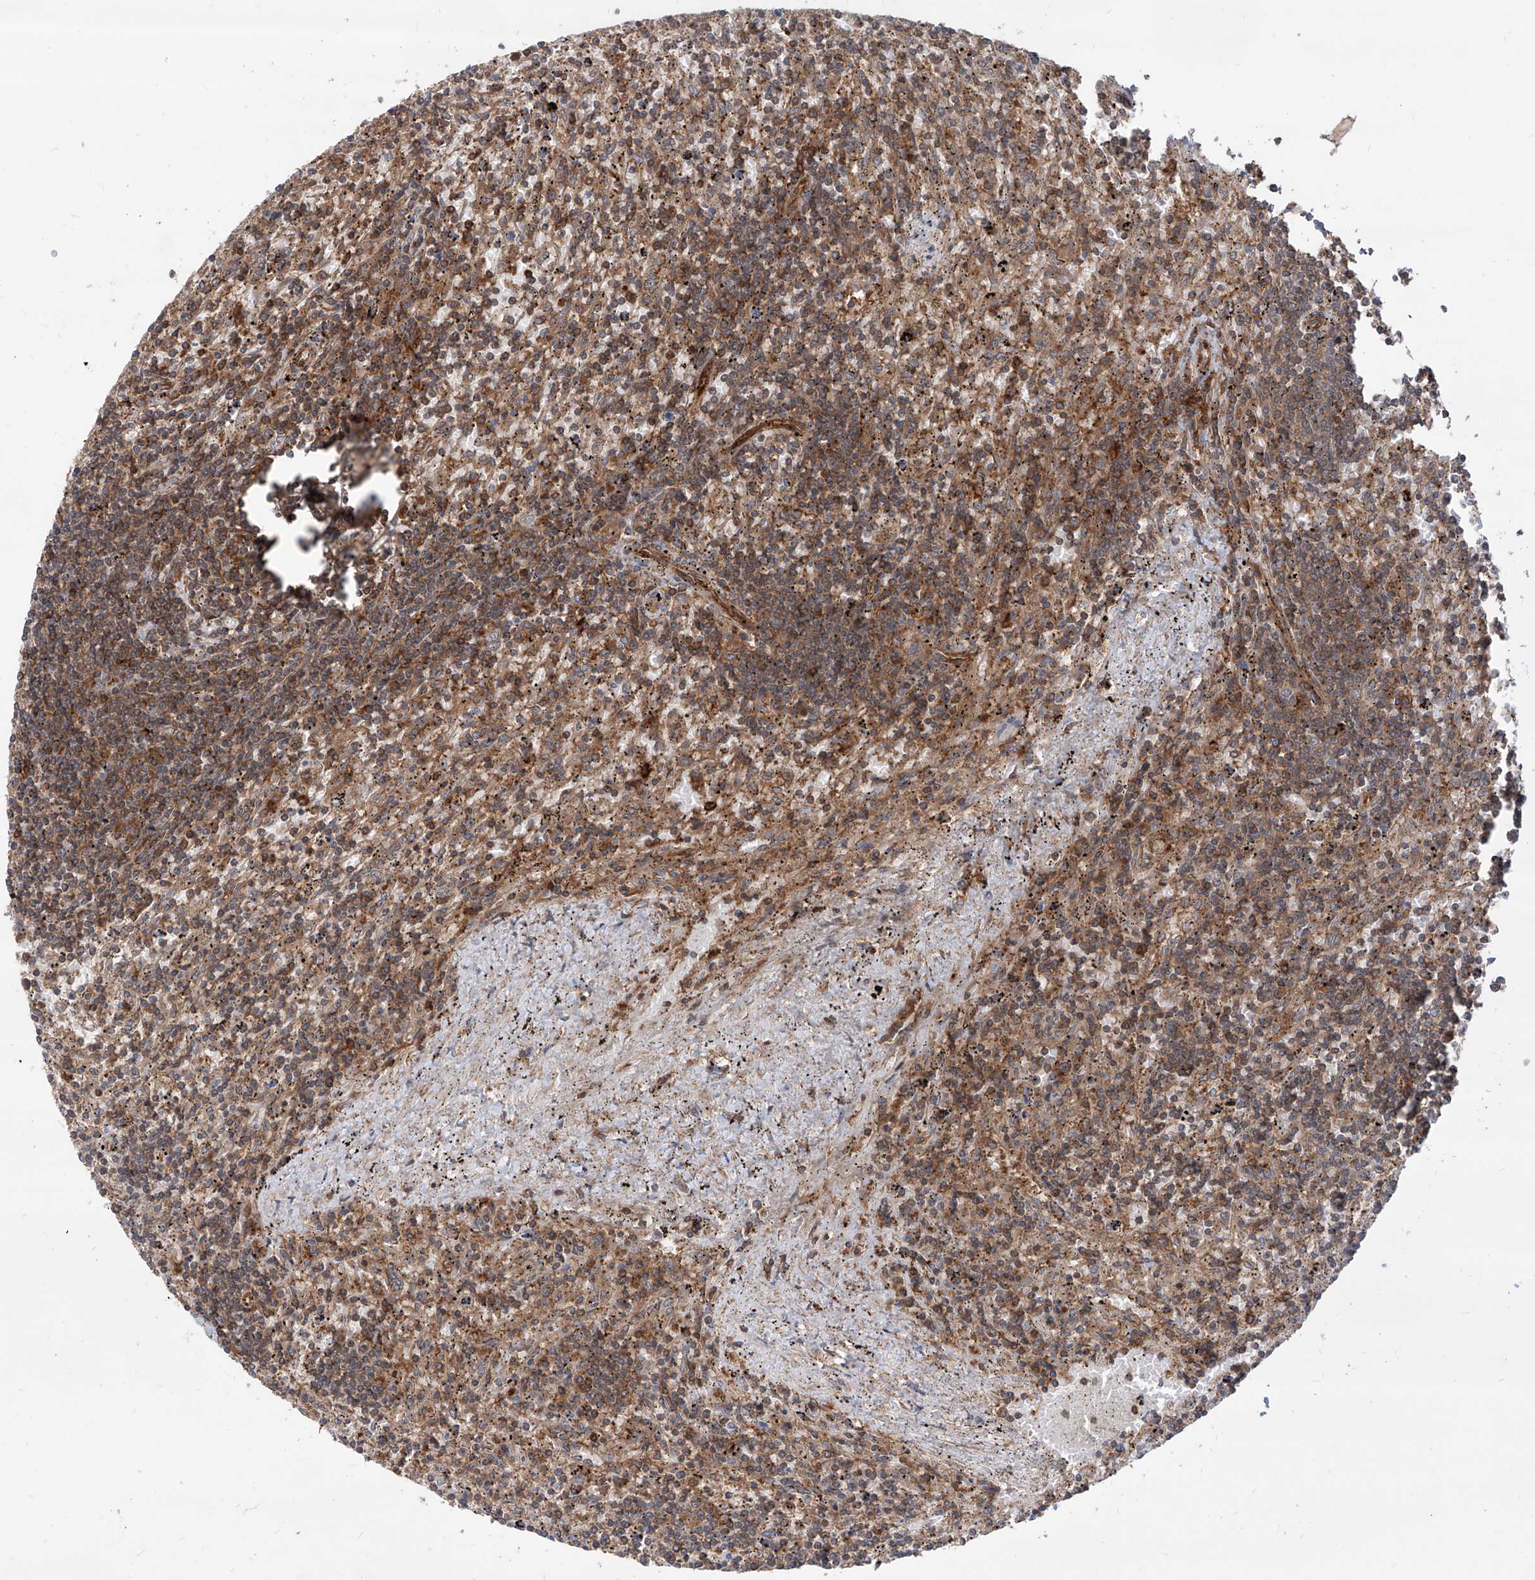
{"staining": {"intensity": "moderate", "quantity": ">75%", "location": "cytoplasmic/membranous"}, "tissue": "lymphoma", "cell_type": "Tumor cells", "image_type": "cancer", "snomed": [{"axis": "morphology", "description": "Malignant lymphoma, non-Hodgkin's type, Low grade"}, {"axis": "topography", "description": "Spleen"}], "caption": "Immunohistochemical staining of human low-grade malignant lymphoma, non-Hodgkin's type displays moderate cytoplasmic/membranous protein expression in approximately >75% of tumor cells.", "gene": "MAGED2", "patient": {"sex": "male", "age": 76}}